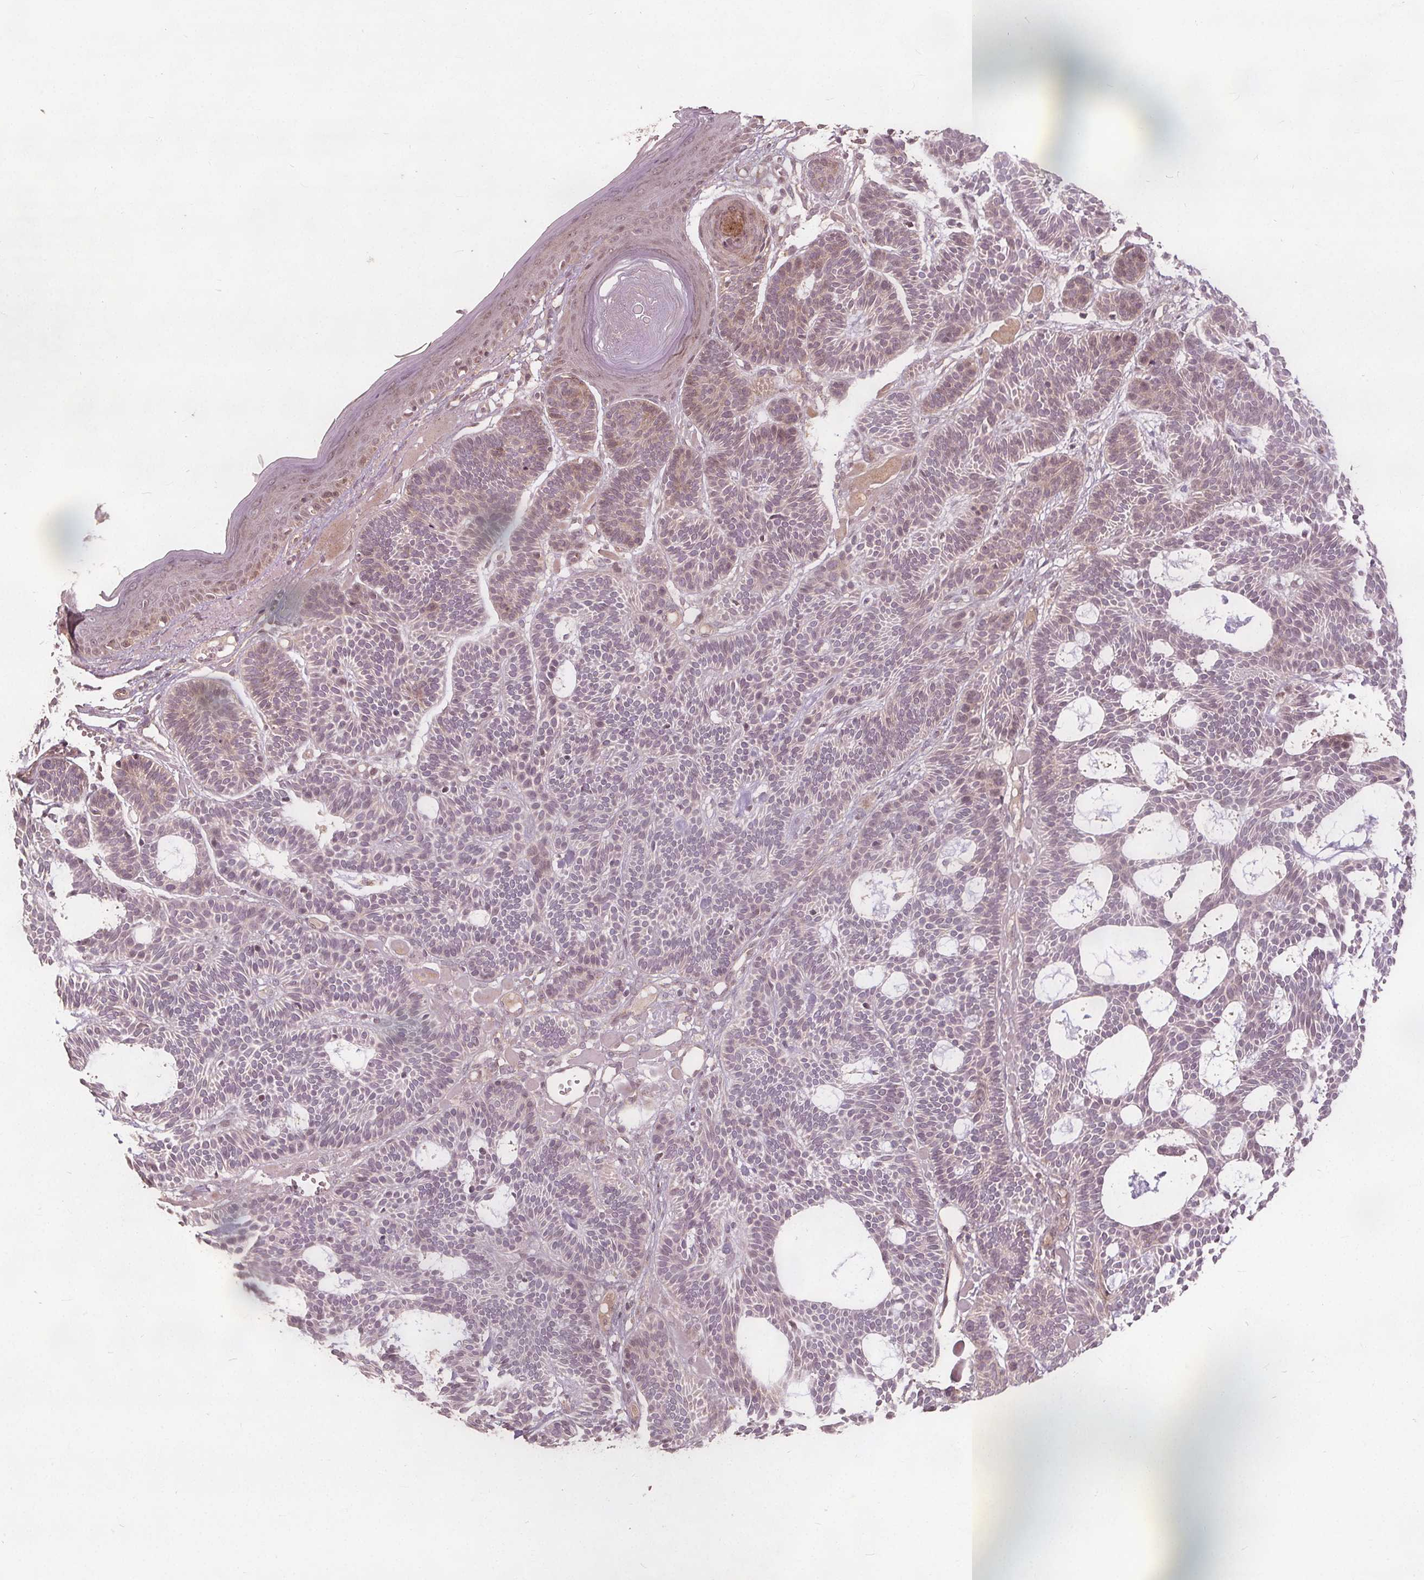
{"staining": {"intensity": "weak", "quantity": "<25%", "location": "cytoplasmic/membranous"}, "tissue": "skin cancer", "cell_type": "Tumor cells", "image_type": "cancer", "snomed": [{"axis": "morphology", "description": "Basal cell carcinoma"}, {"axis": "topography", "description": "Skin"}], "caption": "IHC of human skin cancer (basal cell carcinoma) shows no positivity in tumor cells.", "gene": "PTPRT", "patient": {"sex": "male", "age": 85}}